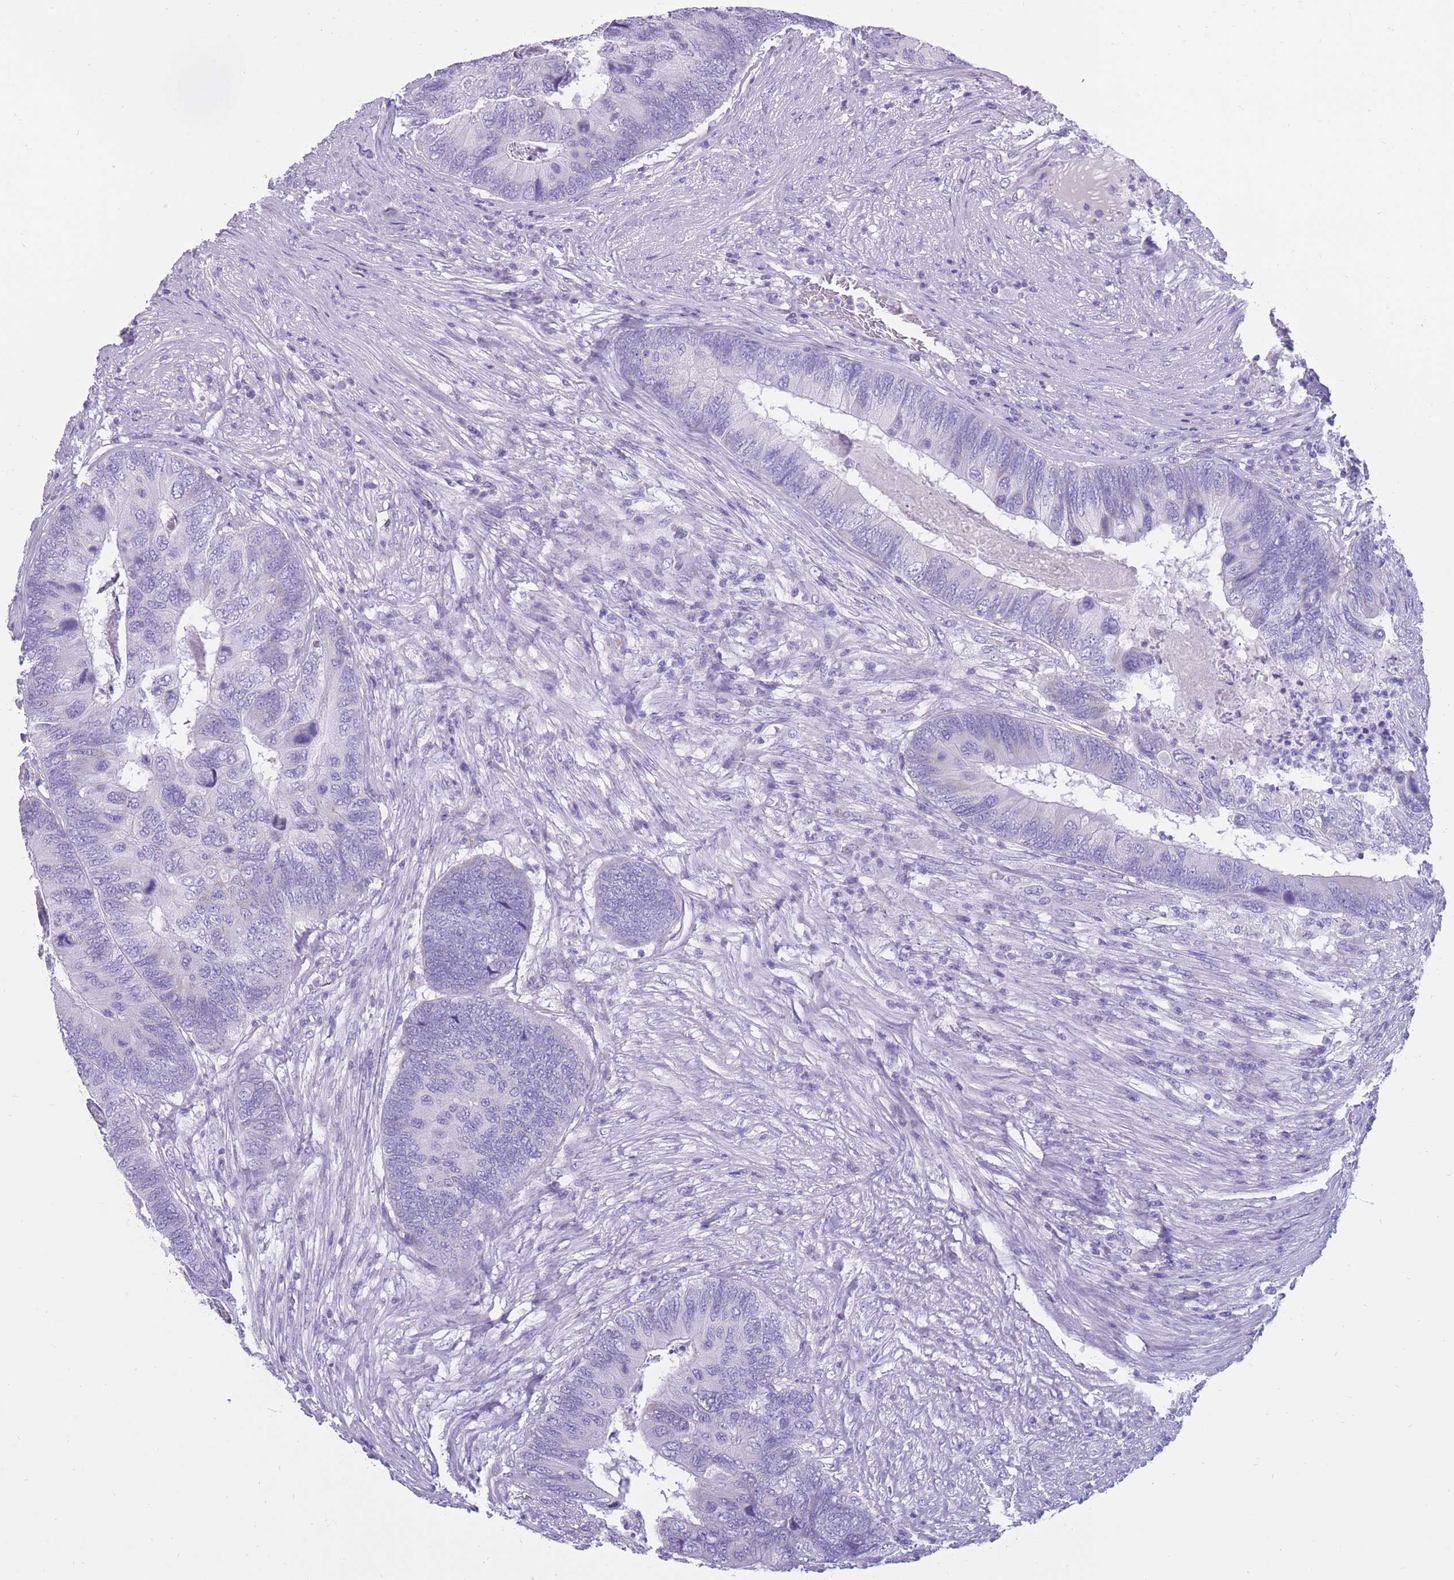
{"staining": {"intensity": "negative", "quantity": "none", "location": "none"}, "tissue": "colorectal cancer", "cell_type": "Tumor cells", "image_type": "cancer", "snomed": [{"axis": "morphology", "description": "Adenocarcinoma, NOS"}, {"axis": "topography", "description": "Colon"}], "caption": "Colorectal adenocarcinoma was stained to show a protein in brown. There is no significant expression in tumor cells.", "gene": "INTS2", "patient": {"sex": "female", "age": 67}}